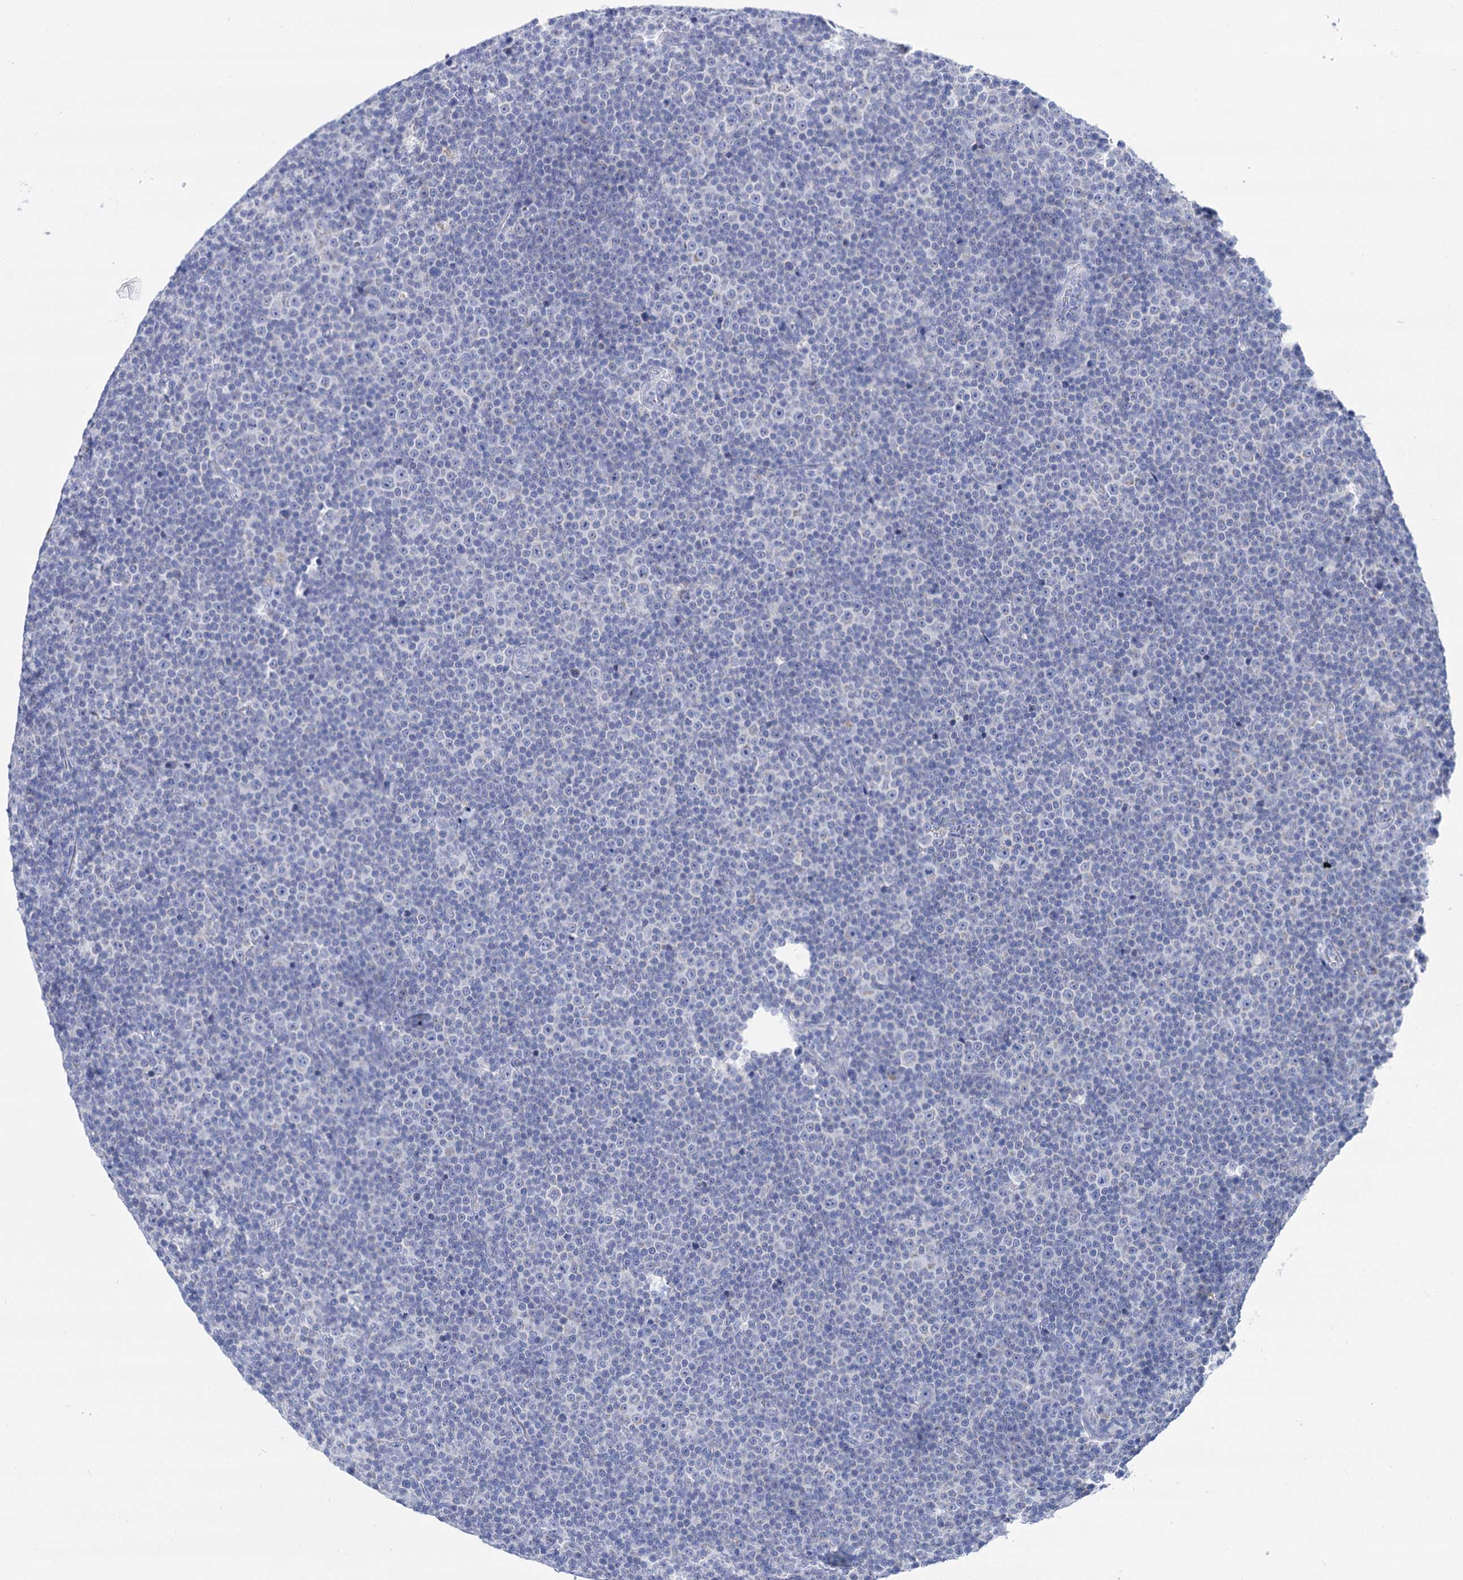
{"staining": {"intensity": "moderate", "quantity": "<25%", "location": "cytoplasmic/membranous"}, "tissue": "lymphoma", "cell_type": "Tumor cells", "image_type": "cancer", "snomed": [{"axis": "morphology", "description": "Malignant lymphoma, non-Hodgkin's type, Low grade"}, {"axis": "topography", "description": "Lymph node"}], "caption": "Immunohistochemical staining of malignant lymphoma, non-Hodgkin's type (low-grade) shows low levels of moderate cytoplasmic/membranous protein expression in about <25% of tumor cells.", "gene": "YARS2", "patient": {"sex": "female", "age": 67}}